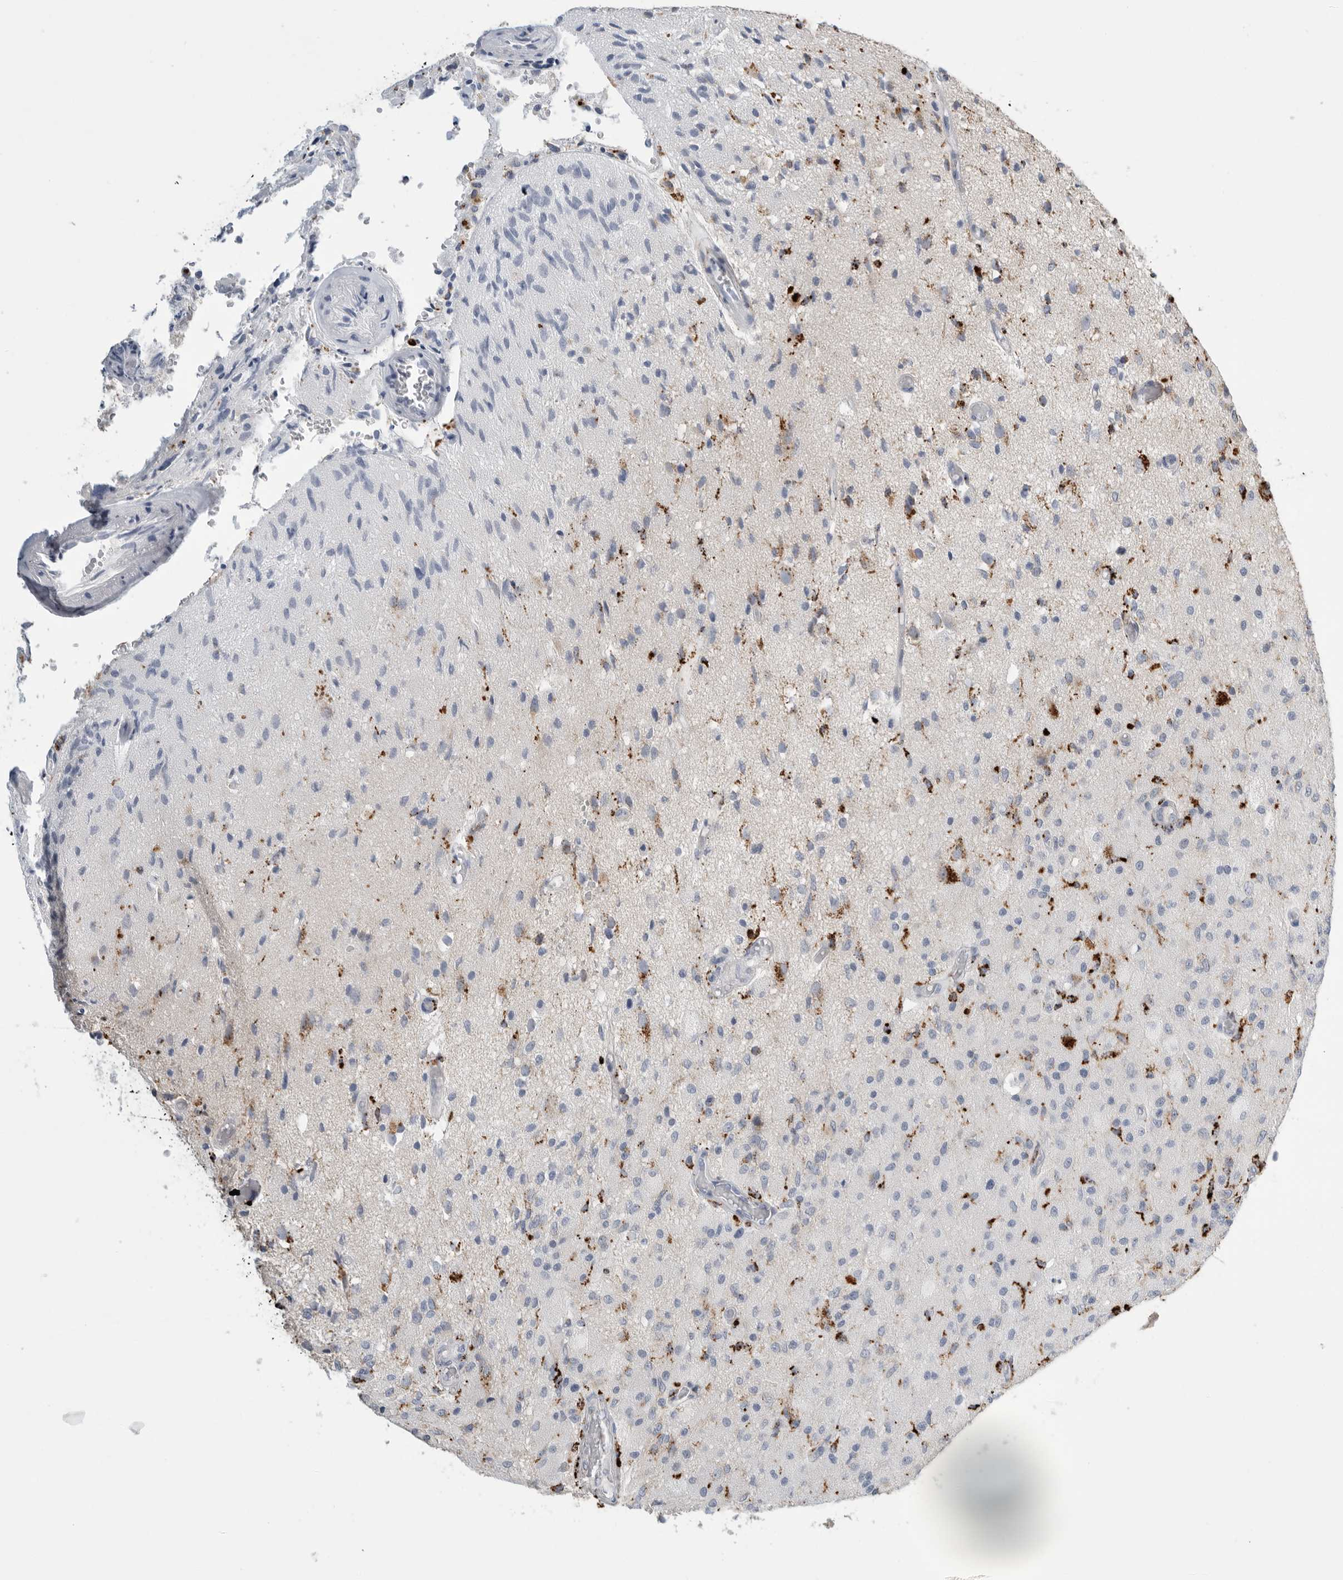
{"staining": {"intensity": "moderate", "quantity": "<25%", "location": "cytoplasmic/membranous"}, "tissue": "glioma", "cell_type": "Tumor cells", "image_type": "cancer", "snomed": [{"axis": "morphology", "description": "Normal tissue, NOS"}, {"axis": "morphology", "description": "Glioma, malignant, High grade"}, {"axis": "topography", "description": "Cerebral cortex"}], "caption": "Immunohistochemistry (DAB (3,3'-diaminobenzidine)) staining of human glioma reveals moderate cytoplasmic/membranous protein positivity in approximately <25% of tumor cells.", "gene": "GGH", "patient": {"sex": "male", "age": 77}}